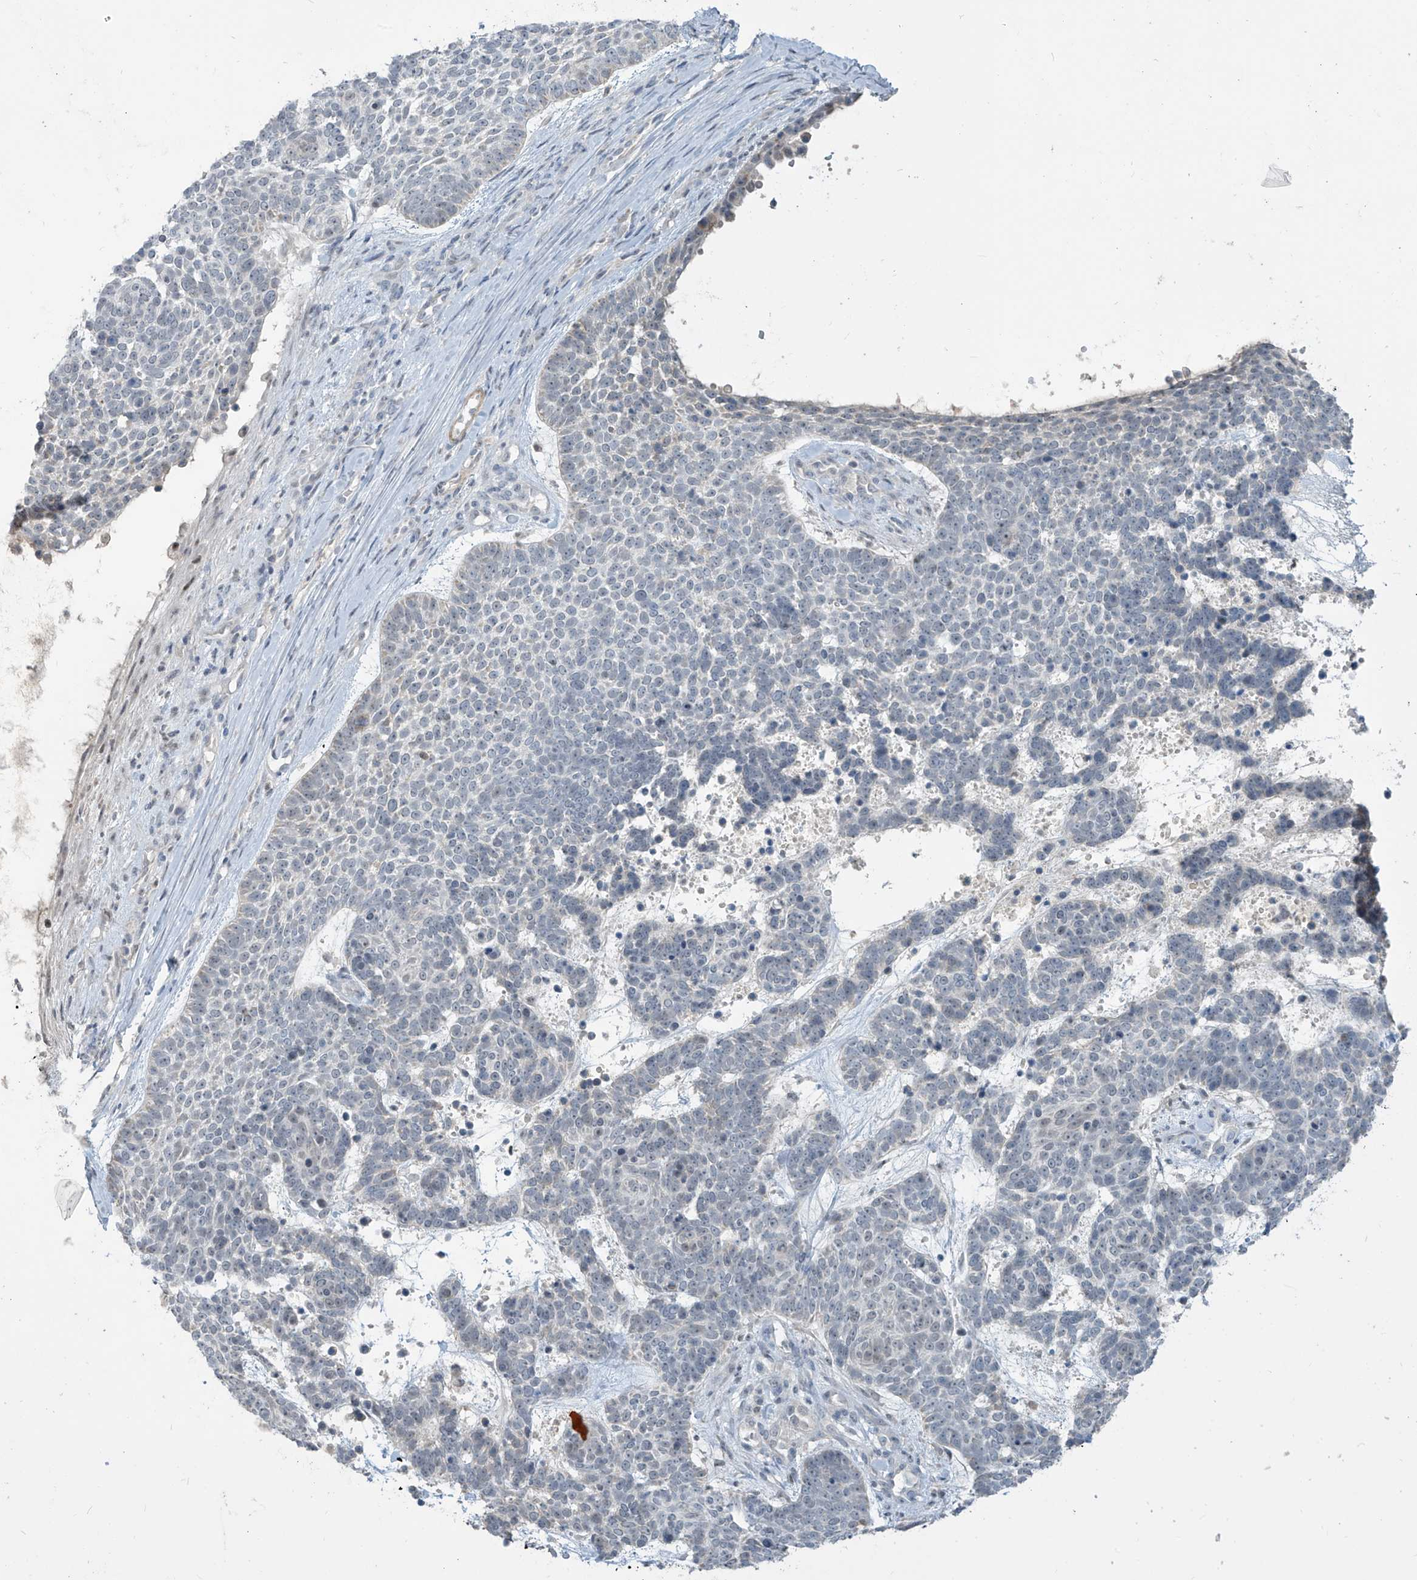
{"staining": {"intensity": "negative", "quantity": "none", "location": "none"}, "tissue": "skin cancer", "cell_type": "Tumor cells", "image_type": "cancer", "snomed": [{"axis": "morphology", "description": "Basal cell carcinoma"}, {"axis": "topography", "description": "Skin"}], "caption": "Immunohistochemistry of skin cancer reveals no expression in tumor cells.", "gene": "METAP1D", "patient": {"sex": "female", "age": 81}}